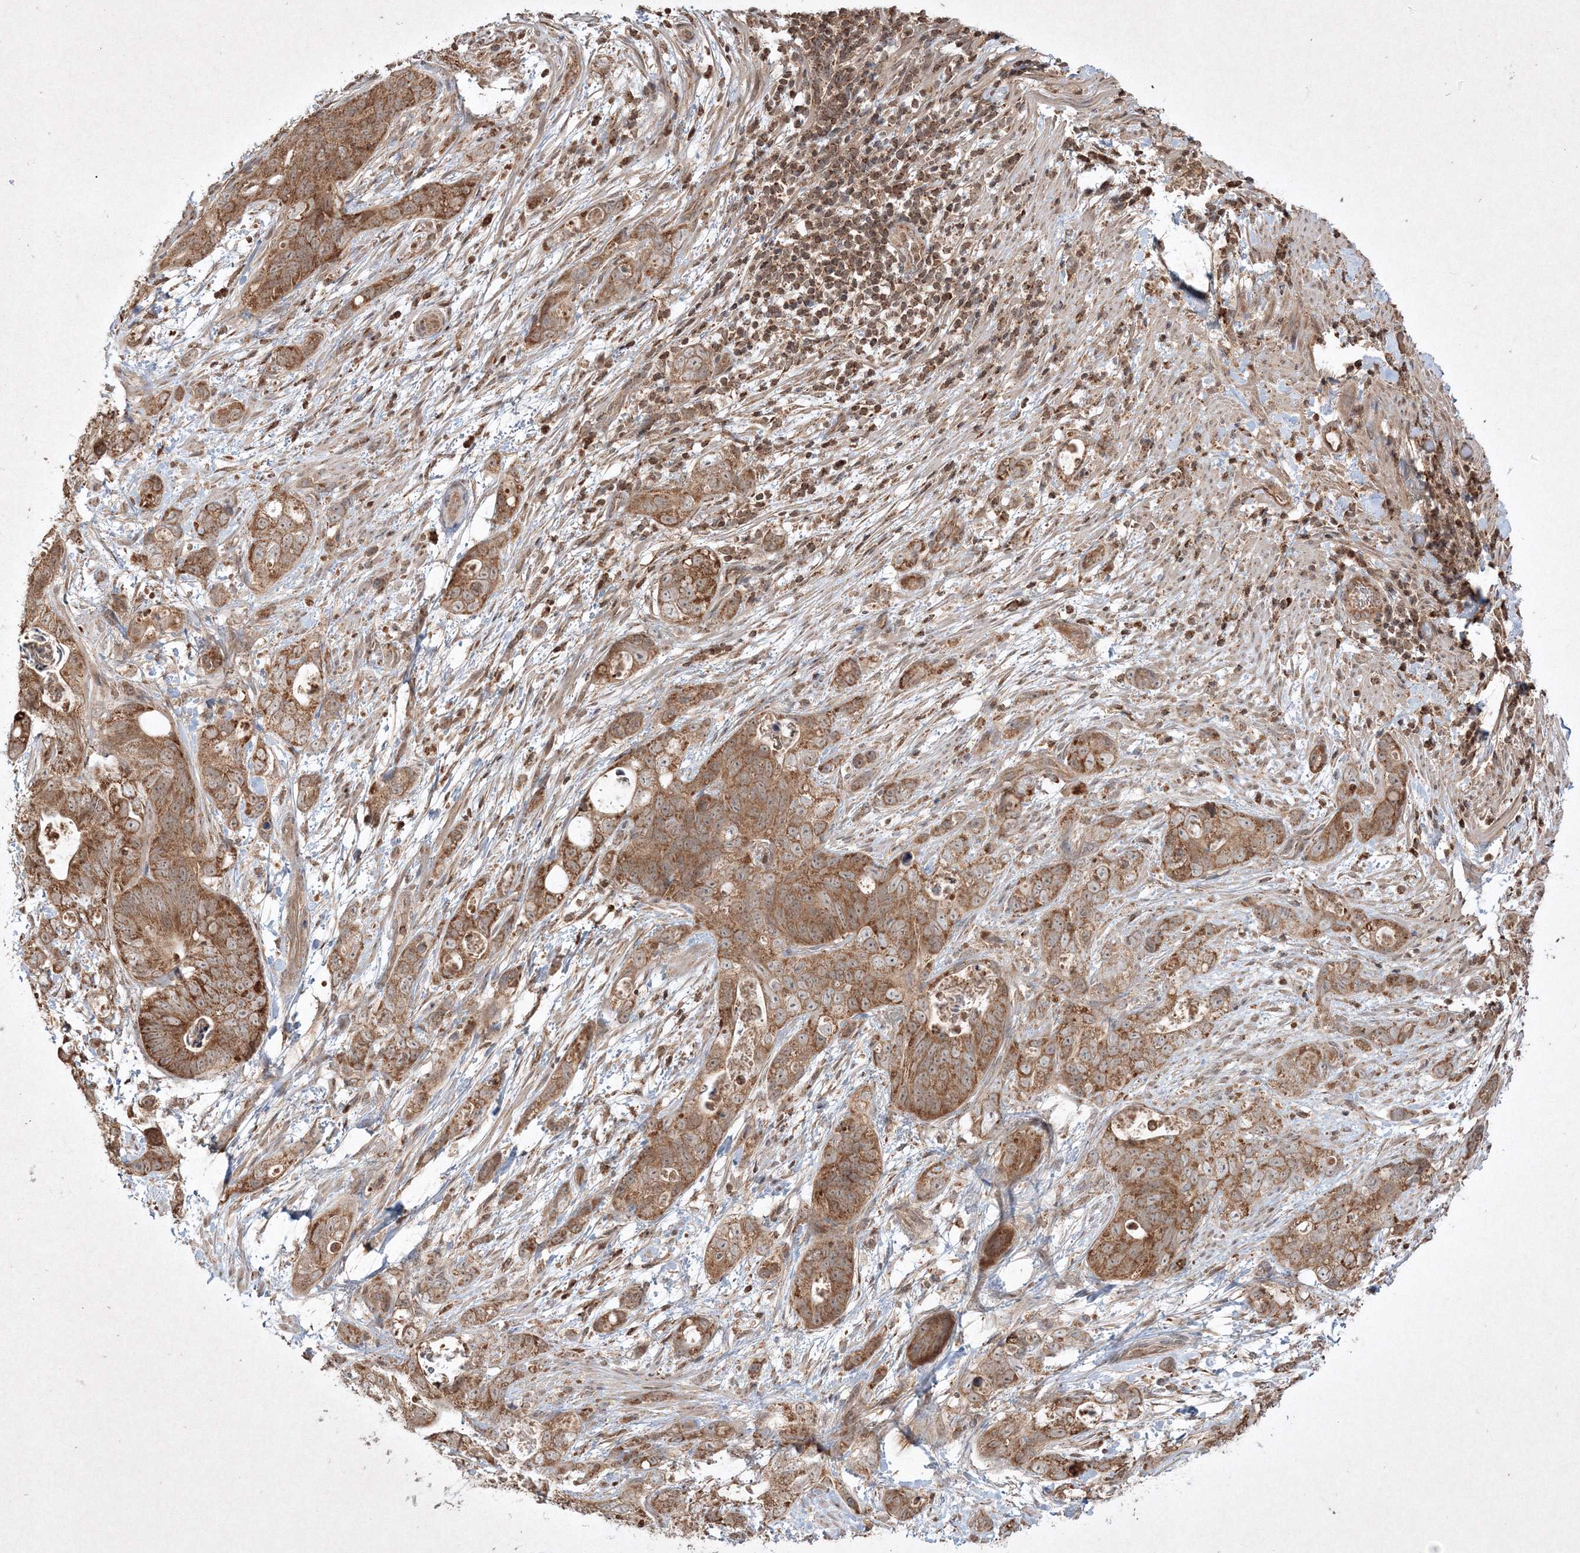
{"staining": {"intensity": "moderate", "quantity": ">75%", "location": "cytoplasmic/membranous"}, "tissue": "stomach cancer", "cell_type": "Tumor cells", "image_type": "cancer", "snomed": [{"axis": "morphology", "description": "Normal tissue, NOS"}, {"axis": "morphology", "description": "Adenocarcinoma, NOS"}, {"axis": "topography", "description": "Stomach"}], "caption": "This photomicrograph exhibits immunohistochemistry (IHC) staining of human stomach adenocarcinoma, with medium moderate cytoplasmic/membranous staining in approximately >75% of tumor cells.", "gene": "PLTP", "patient": {"sex": "female", "age": 89}}